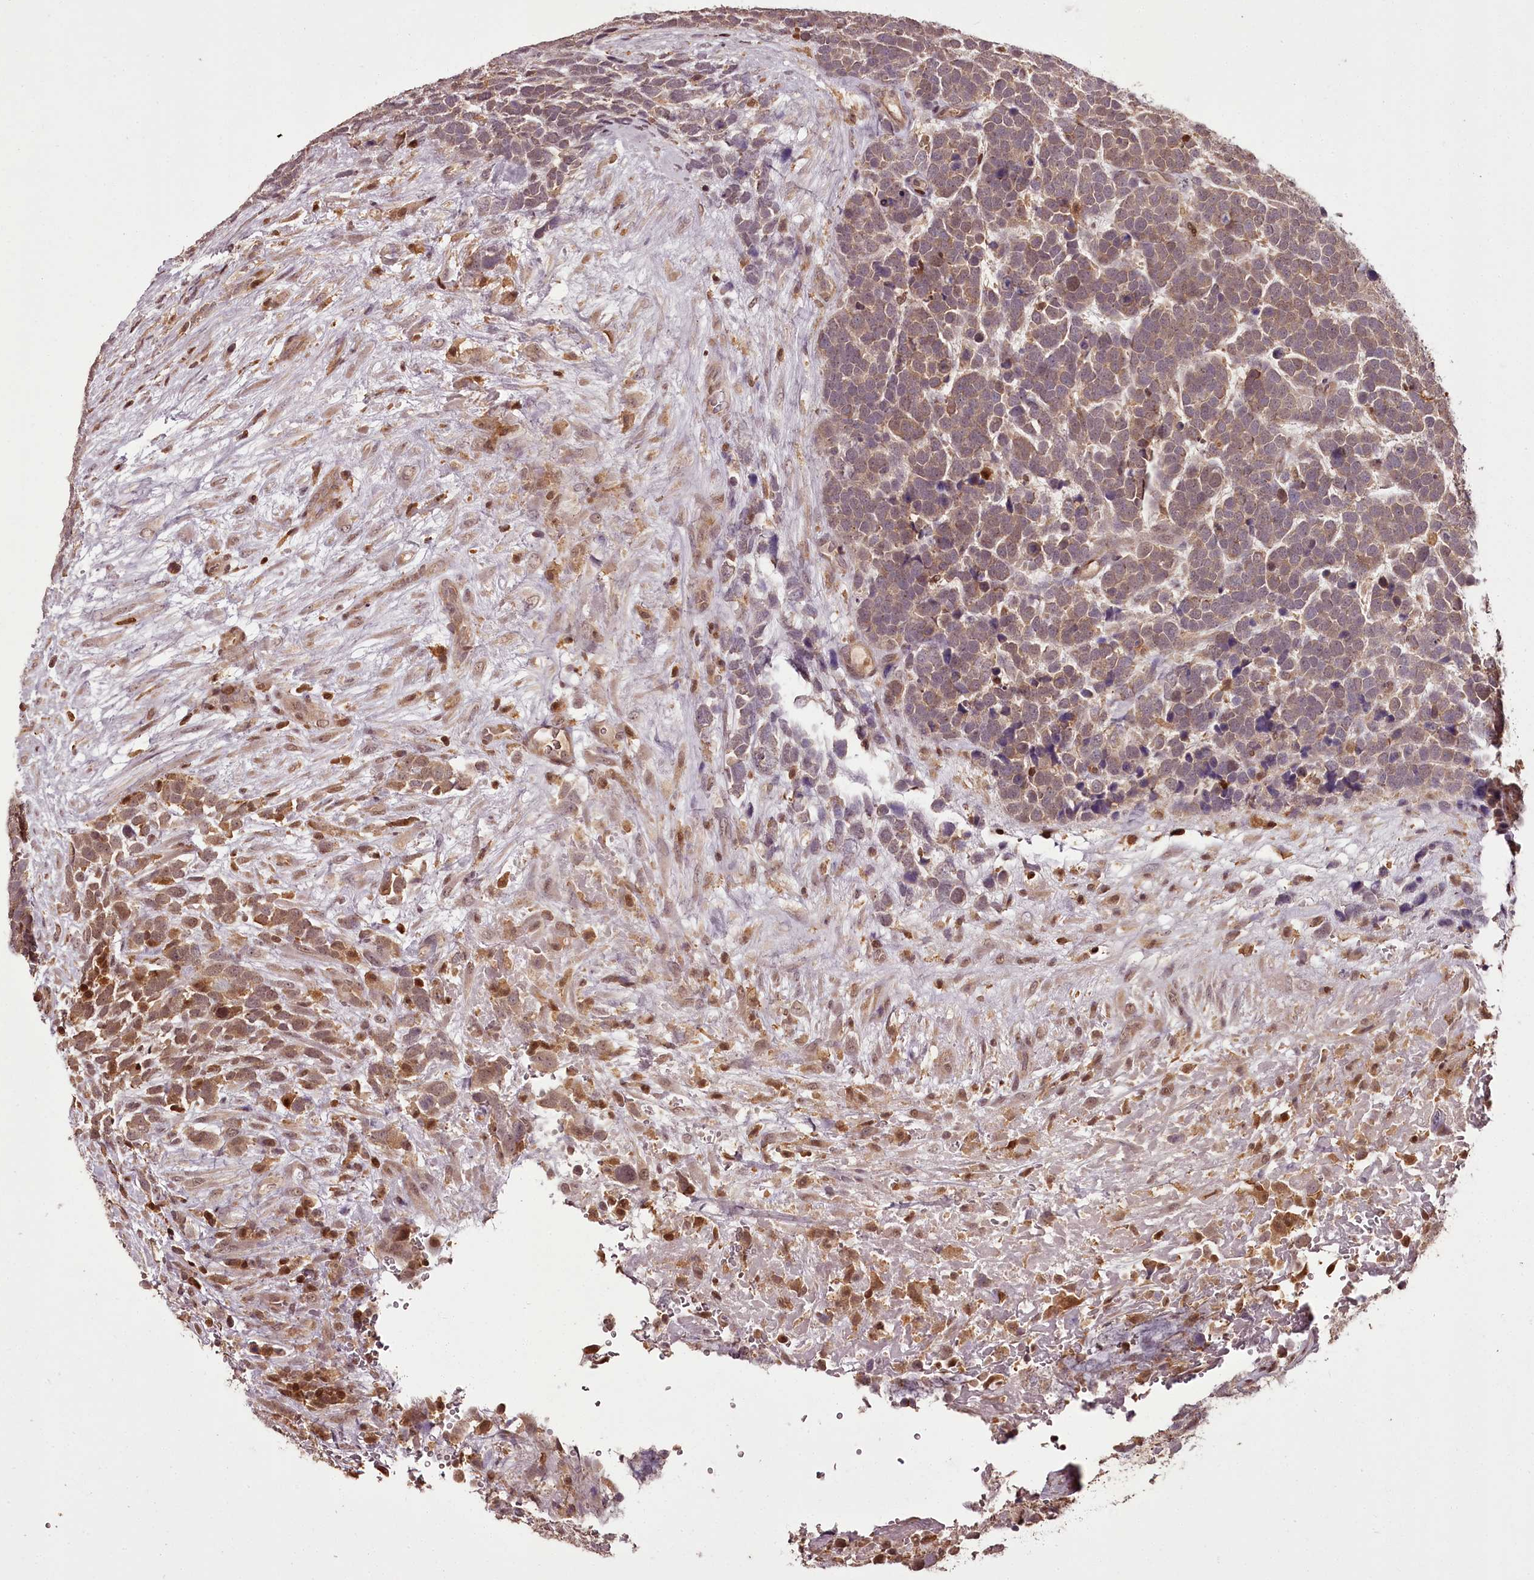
{"staining": {"intensity": "weak", "quantity": "25%-75%", "location": "cytoplasmic/membranous"}, "tissue": "urothelial cancer", "cell_type": "Tumor cells", "image_type": "cancer", "snomed": [{"axis": "morphology", "description": "Urothelial carcinoma, High grade"}, {"axis": "topography", "description": "Urinary bladder"}], "caption": "Urothelial cancer tissue demonstrates weak cytoplasmic/membranous positivity in approximately 25%-75% of tumor cells, visualized by immunohistochemistry.", "gene": "NPRL2", "patient": {"sex": "female", "age": 82}}